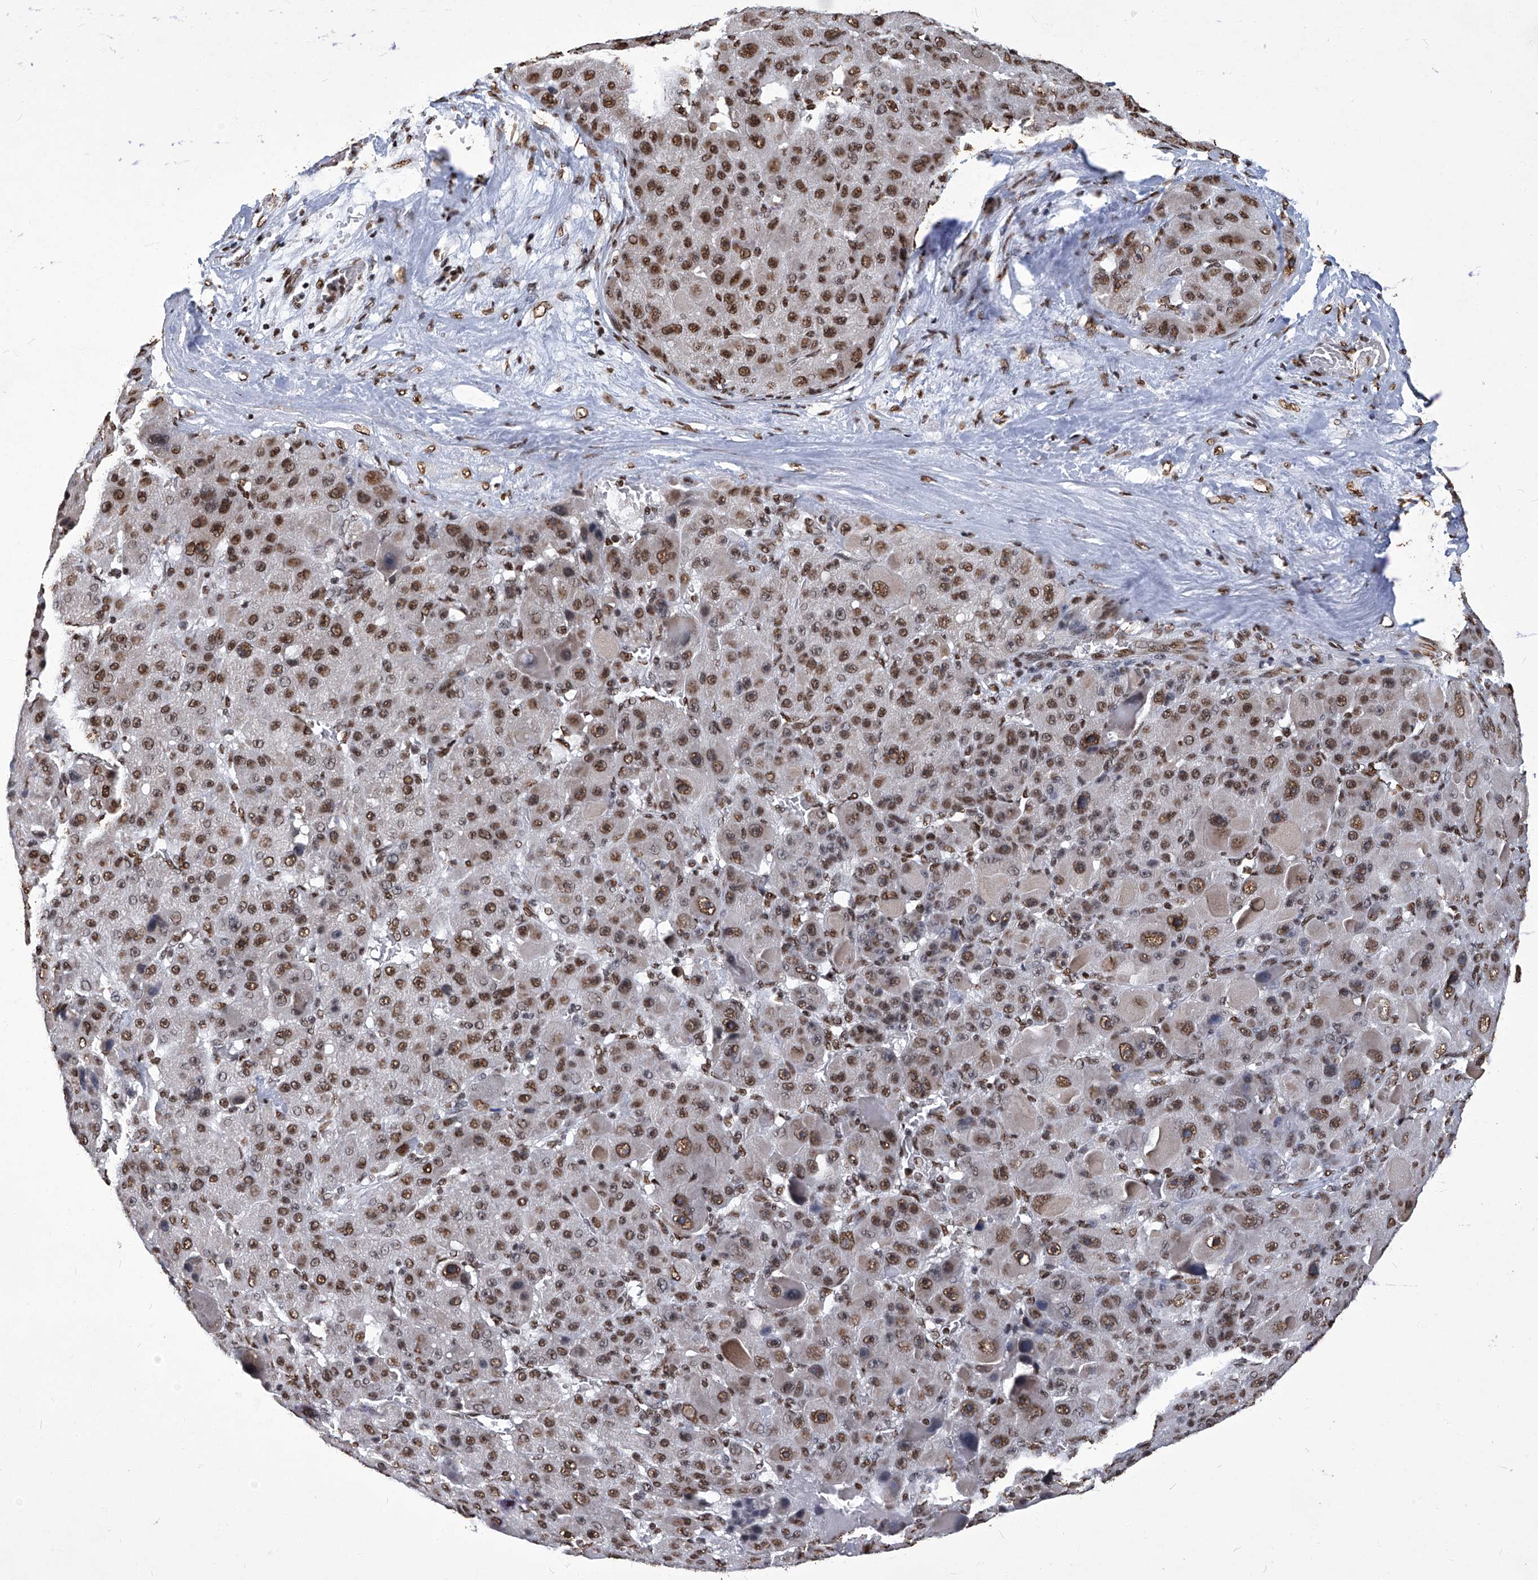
{"staining": {"intensity": "moderate", "quantity": ">75%", "location": "nuclear"}, "tissue": "liver cancer", "cell_type": "Tumor cells", "image_type": "cancer", "snomed": [{"axis": "morphology", "description": "Carcinoma, Hepatocellular, NOS"}, {"axis": "topography", "description": "Liver"}], "caption": "Liver hepatocellular carcinoma tissue exhibits moderate nuclear expression in approximately >75% of tumor cells, visualized by immunohistochemistry.", "gene": "HBP1", "patient": {"sex": "male", "age": 76}}